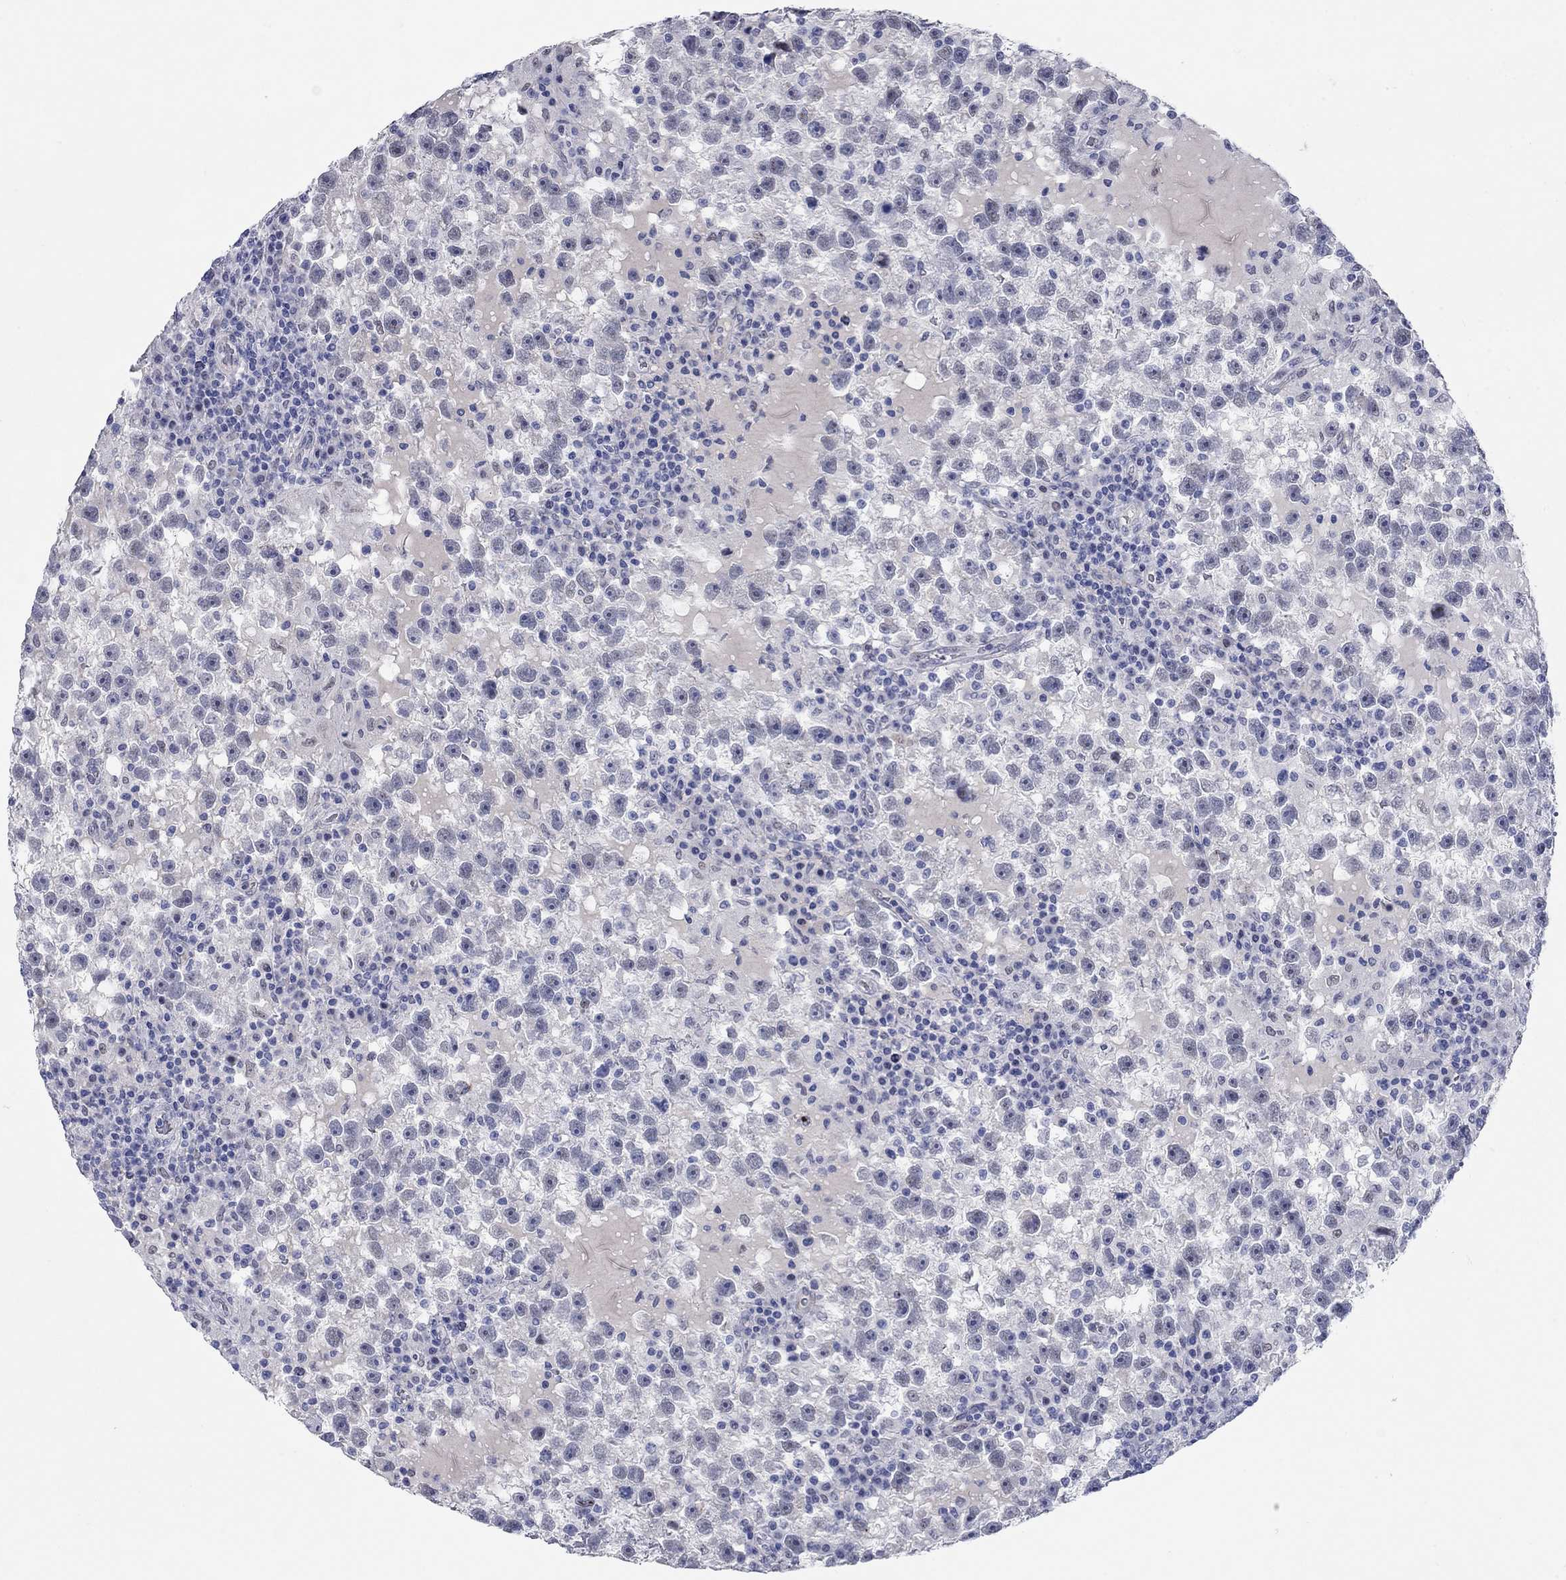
{"staining": {"intensity": "negative", "quantity": "none", "location": "none"}, "tissue": "testis cancer", "cell_type": "Tumor cells", "image_type": "cancer", "snomed": [{"axis": "morphology", "description": "Seminoma, NOS"}, {"axis": "topography", "description": "Testis"}], "caption": "Immunohistochemistry micrograph of human testis seminoma stained for a protein (brown), which displays no positivity in tumor cells. (DAB (3,3'-diaminobenzidine) immunohistochemistry, high magnification).", "gene": "WASF3", "patient": {"sex": "male", "age": 47}}